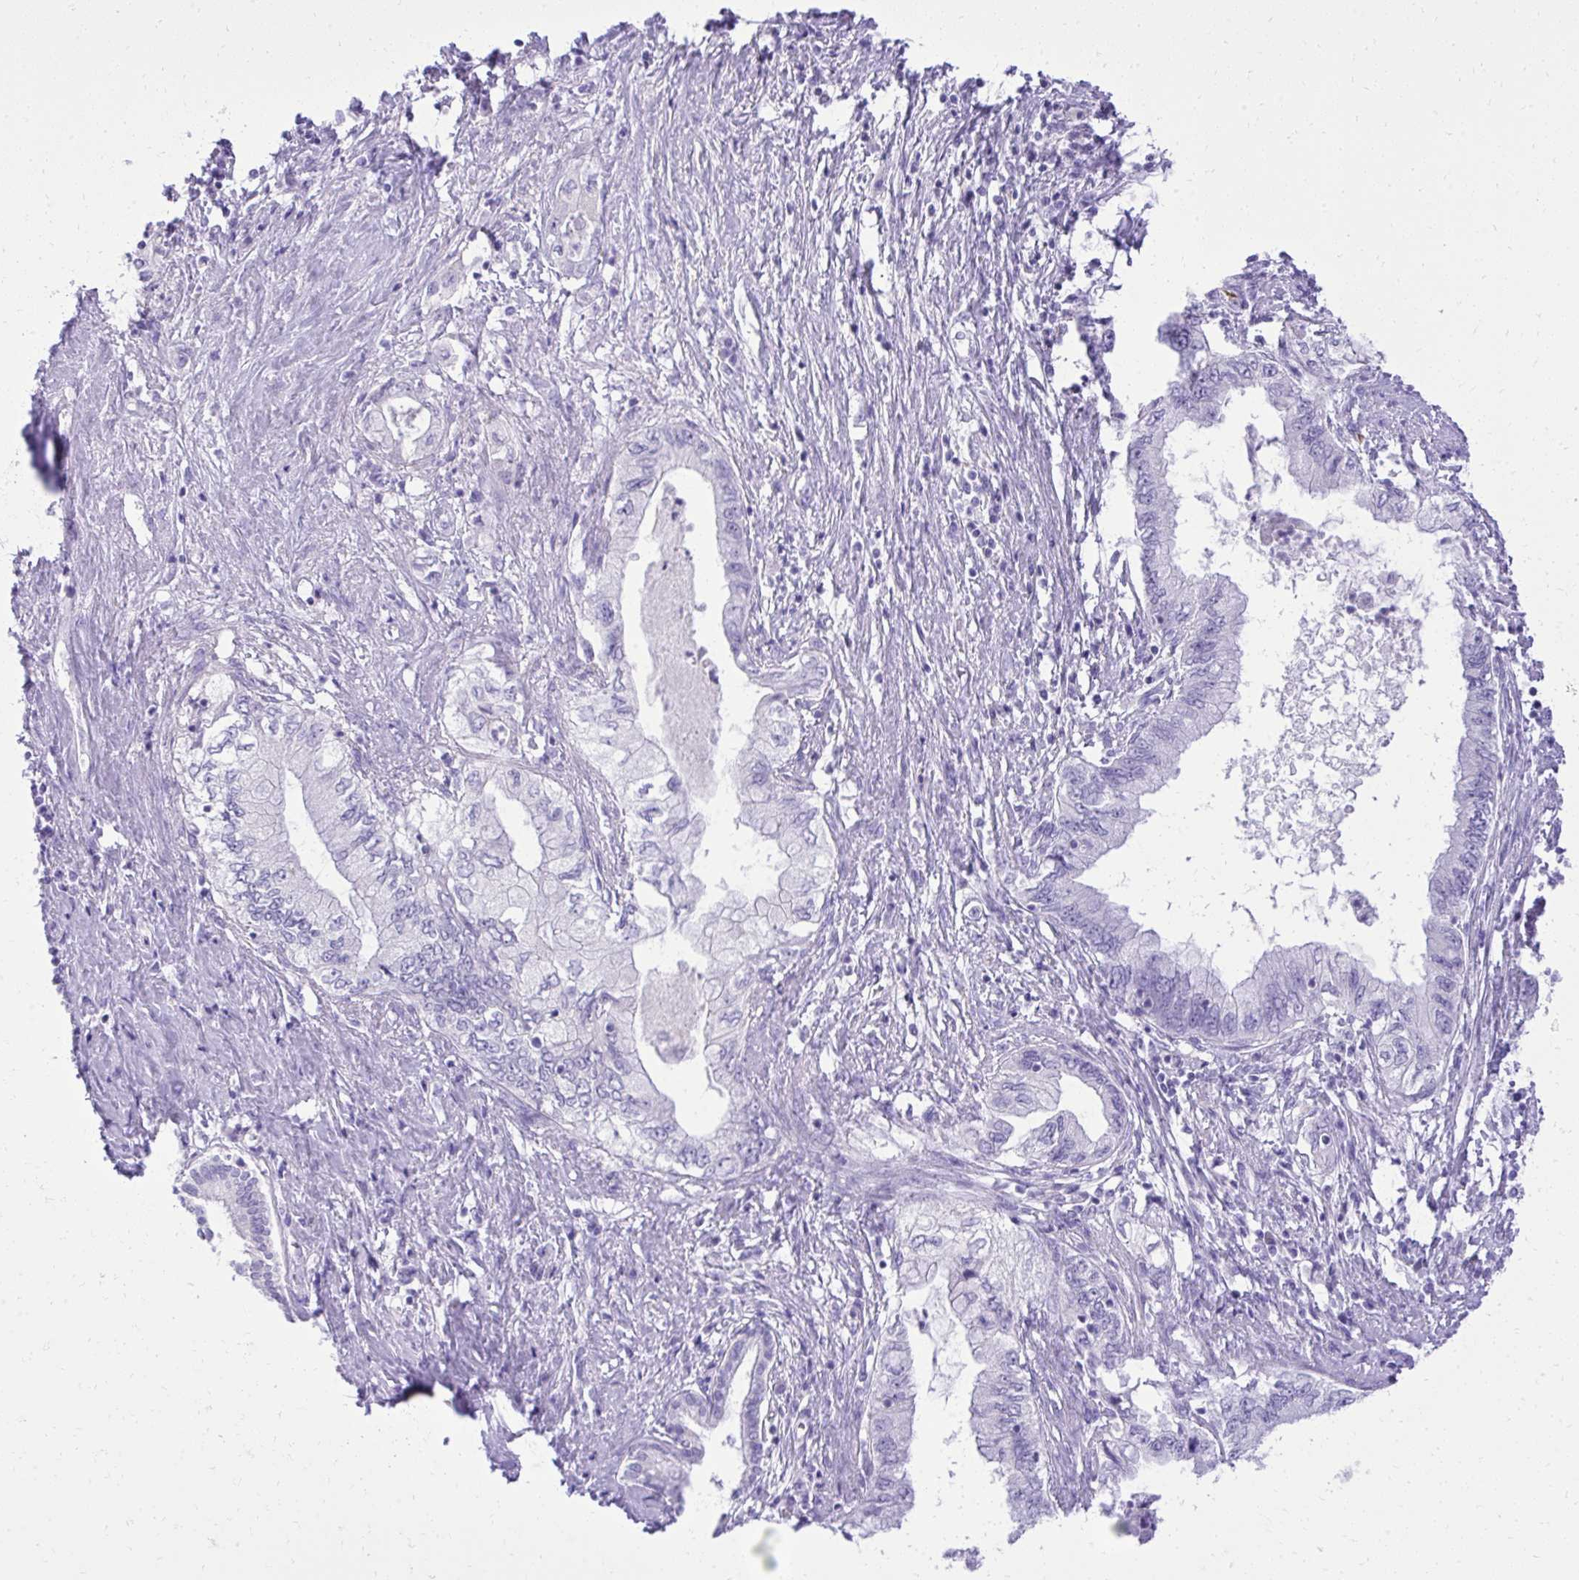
{"staining": {"intensity": "negative", "quantity": "none", "location": "none"}, "tissue": "pancreatic cancer", "cell_type": "Tumor cells", "image_type": "cancer", "snomed": [{"axis": "morphology", "description": "Adenocarcinoma, NOS"}, {"axis": "topography", "description": "Pancreas"}], "caption": "Immunohistochemistry (IHC) micrograph of neoplastic tissue: human pancreatic cancer (adenocarcinoma) stained with DAB displays no significant protein staining in tumor cells.", "gene": "PITPNM3", "patient": {"sex": "female", "age": 73}}